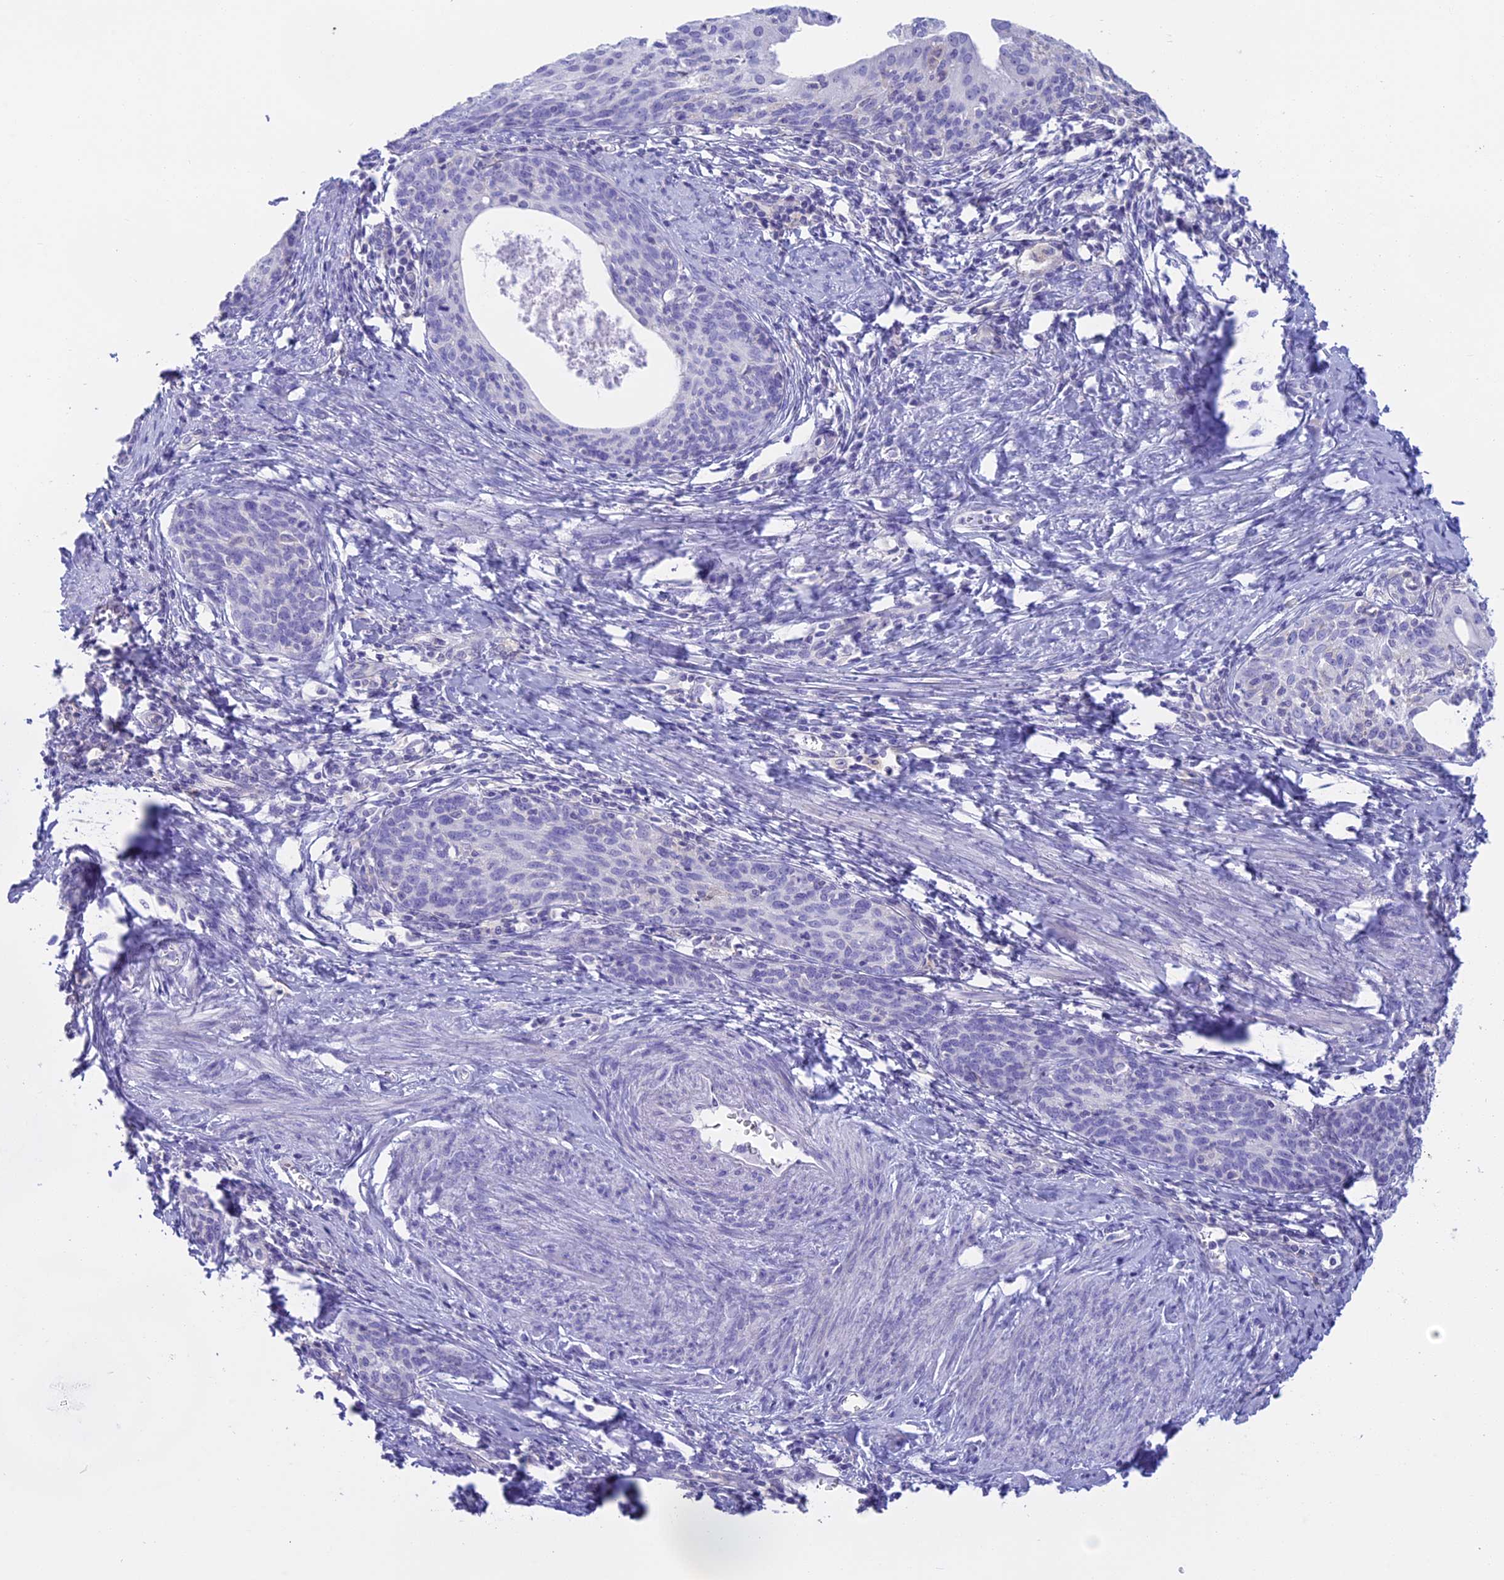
{"staining": {"intensity": "negative", "quantity": "none", "location": "none"}, "tissue": "cervical cancer", "cell_type": "Tumor cells", "image_type": "cancer", "snomed": [{"axis": "morphology", "description": "Squamous cell carcinoma, NOS"}, {"axis": "topography", "description": "Cervix"}], "caption": "IHC micrograph of neoplastic tissue: human cervical squamous cell carcinoma stained with DAB (3,3'-diaminobenzidine) reveals no significant protein expression in tumor cells. (DAB immunohistochemistry (IHC) with hematoxylin counter stain).", "gene": "RP1", "patient": {"sex": "female", "age": 52}}